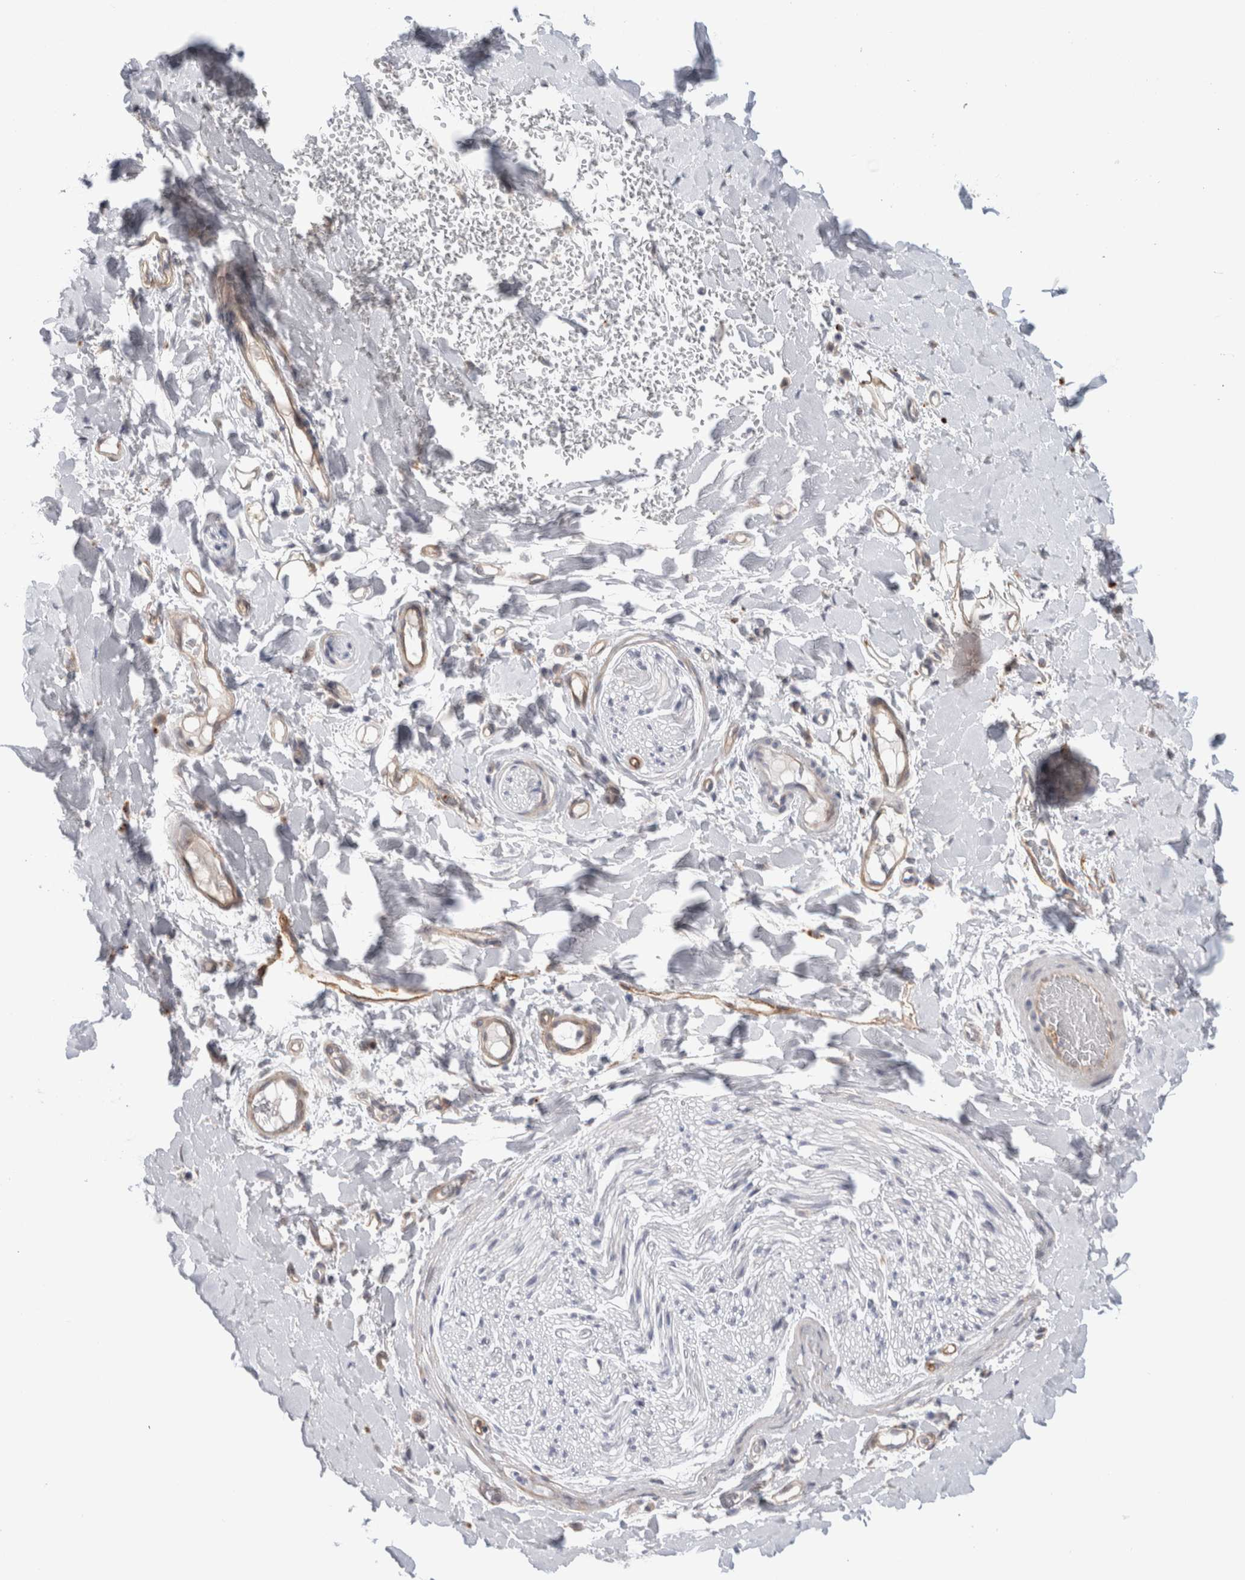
{"staining": {"intensity": "negative", "quantity": "none", "location": "none"}, "tissue": "adipose tissue", "cell_type": "Adipocytes", "image_type": "normal", "snomed": [{"axis": "morphology", "description": "Normal tissue, NOS"}, {"axis": "morphology", "description": "Adenocarcinoma, NOS"}, {"axis": "topography", "description": "Esophagus"}], "caption": "The image demonstrates no staining of adipocytes in normal adipose tissue. The staining is performed using DAB brown chromogen with nuclei counter-stained in using hematoxylin.", "gene": "ANKMY1", "patient": {"sex": "male", "age": 62}}